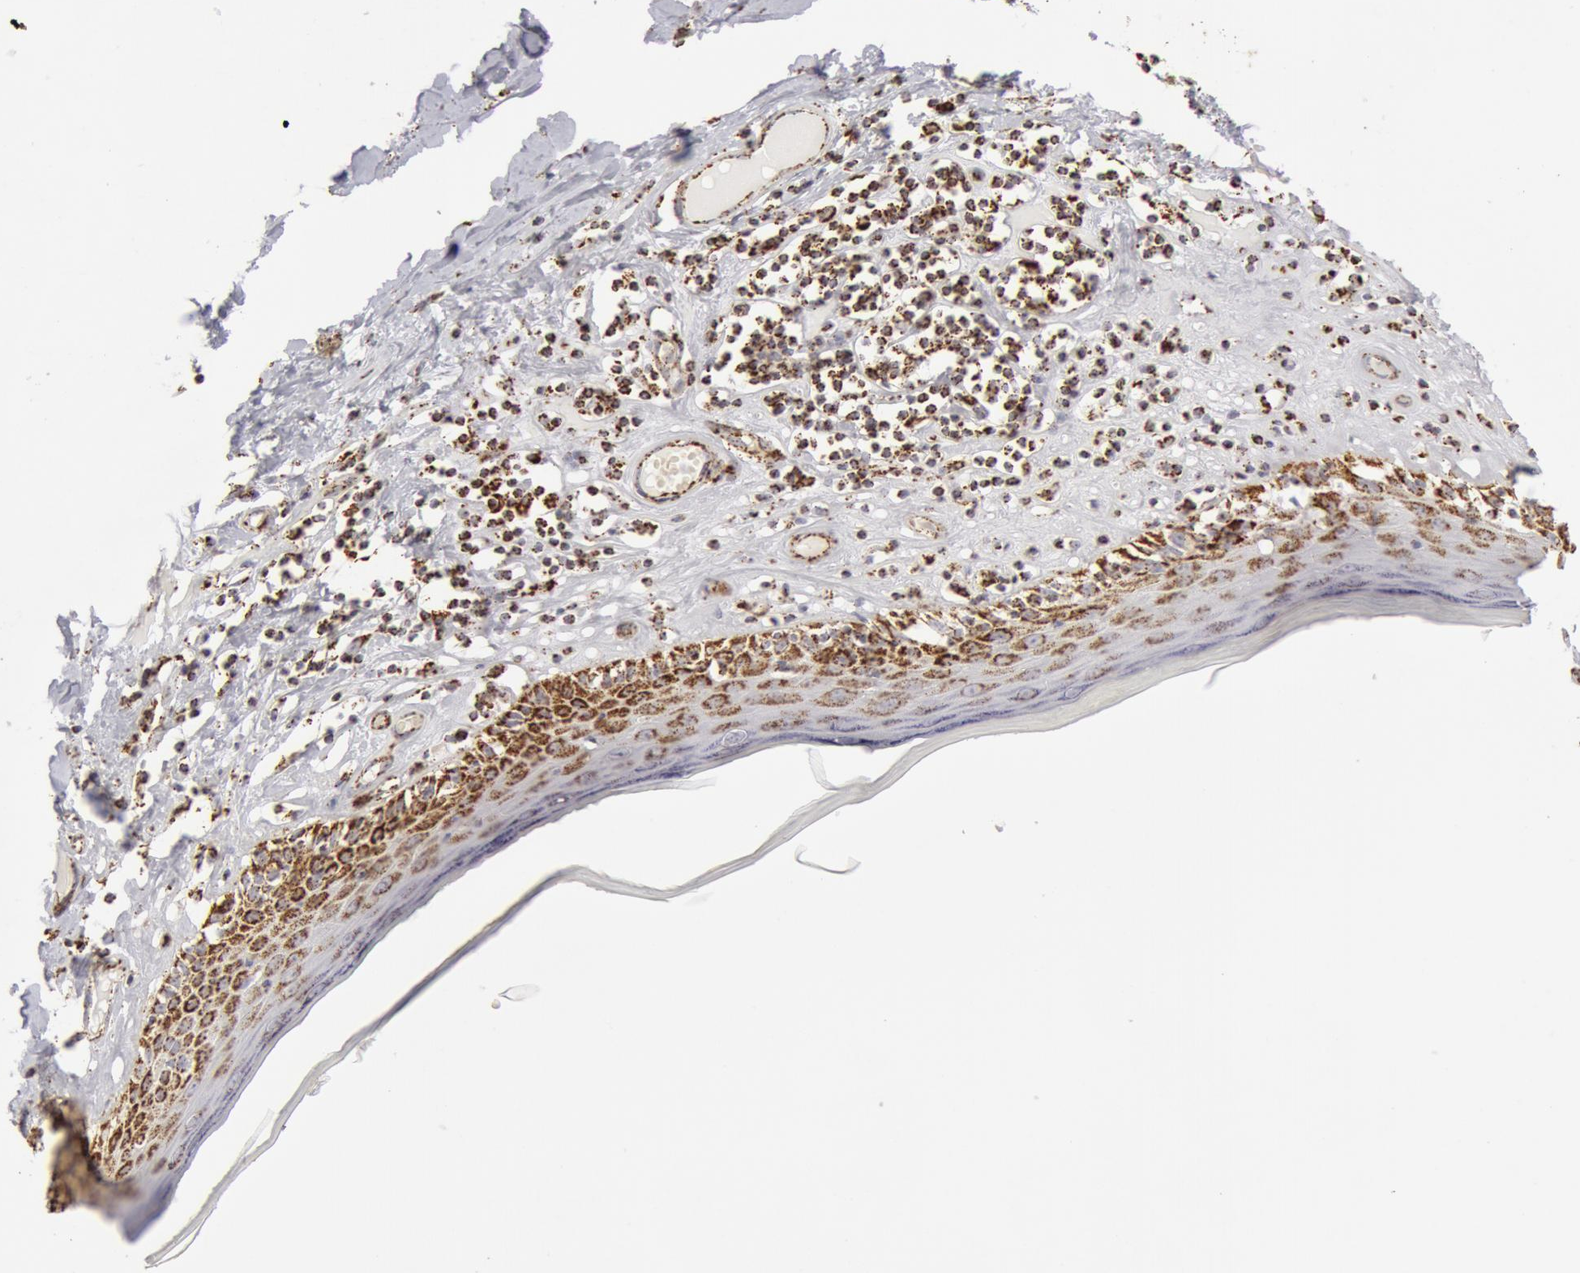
{"staining": {"intensity": "strong", "quantity": ">75%", "location": "cytoplasmic/membranous"}, "tissue": "skin", "cell_type": "Epidermal cells", "image_type": "normal", "snomed": [{"axis": "morphology", "description": "Normal tissue, NOS"}, {"axis": "topography", "description": "Vascular tissue"}, {"axis": "topography", "description": "Vulva"}, {"axis": "topography", "description": "Peripheral nerve tissue"}], "caption": "Epidermal cells display strong cytoplasmic/membranous expression in approximately >75% of cells in unremarkable skin. The staining was performed using DAB (3,3'-diaminobenzidine) to visualize the protein expression in brown, while the nuclei were stained in blue with hematoxylin (Magnification: 20x).", "gene": "ATP5F1B", "patient": {"sex": "female", "age": 86}}